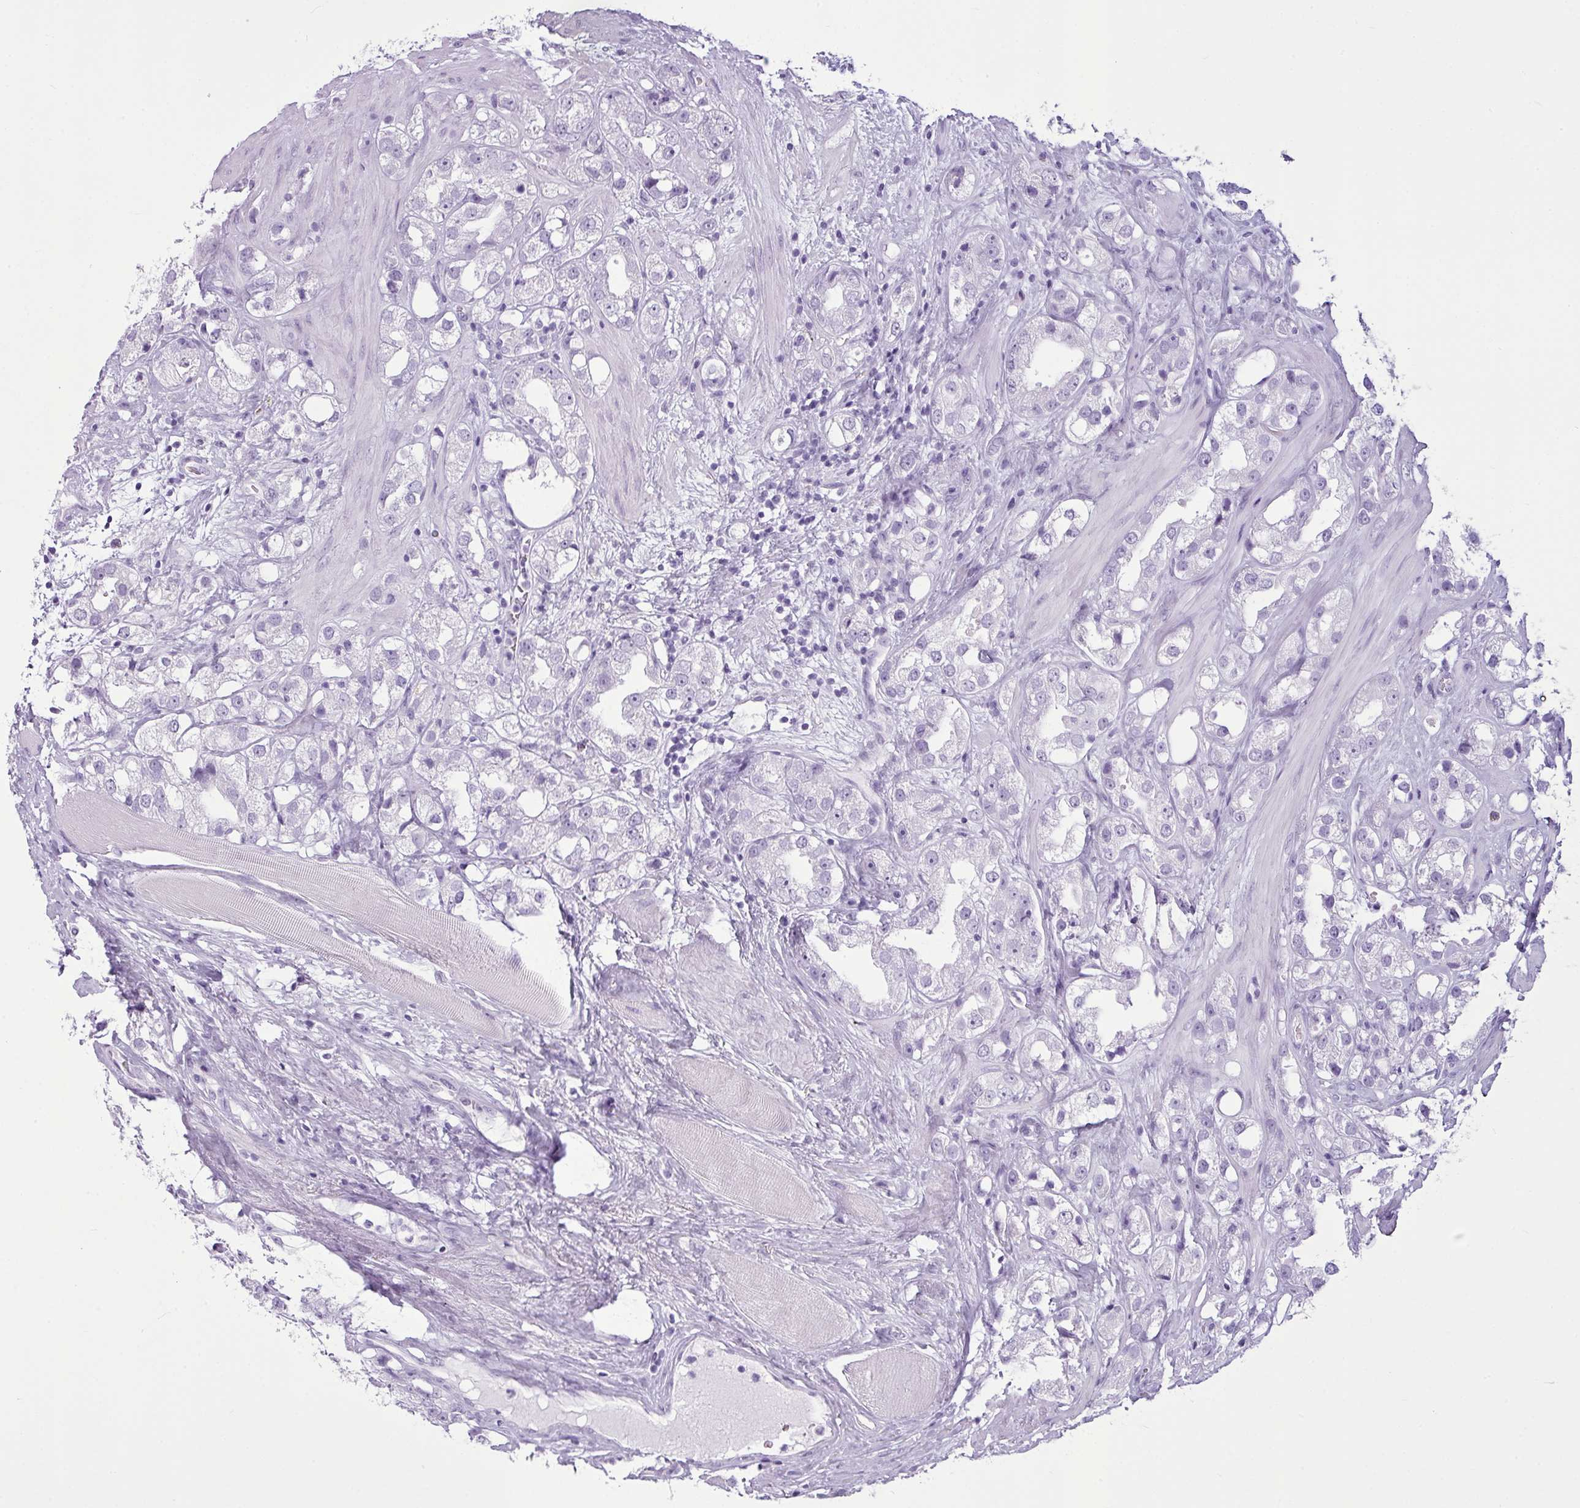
{"staining": {"intensity": "negative", "quantity": "none", "location": "none"}, "tissue": "prostate cancer", "cell_type": "Tumor cells", "image_type": "cancer", "snomed": [{"axis": "morphology", "description": "Adenocarcinoma, NOS"}, {"axis": "topography", "description": "Prostate"}], "caption": "There is no significant staining in tumor cells of adenocarcinoma (prostate).", "gene": "AMY1B", "patient": {"sex": "male", "age": 79}}